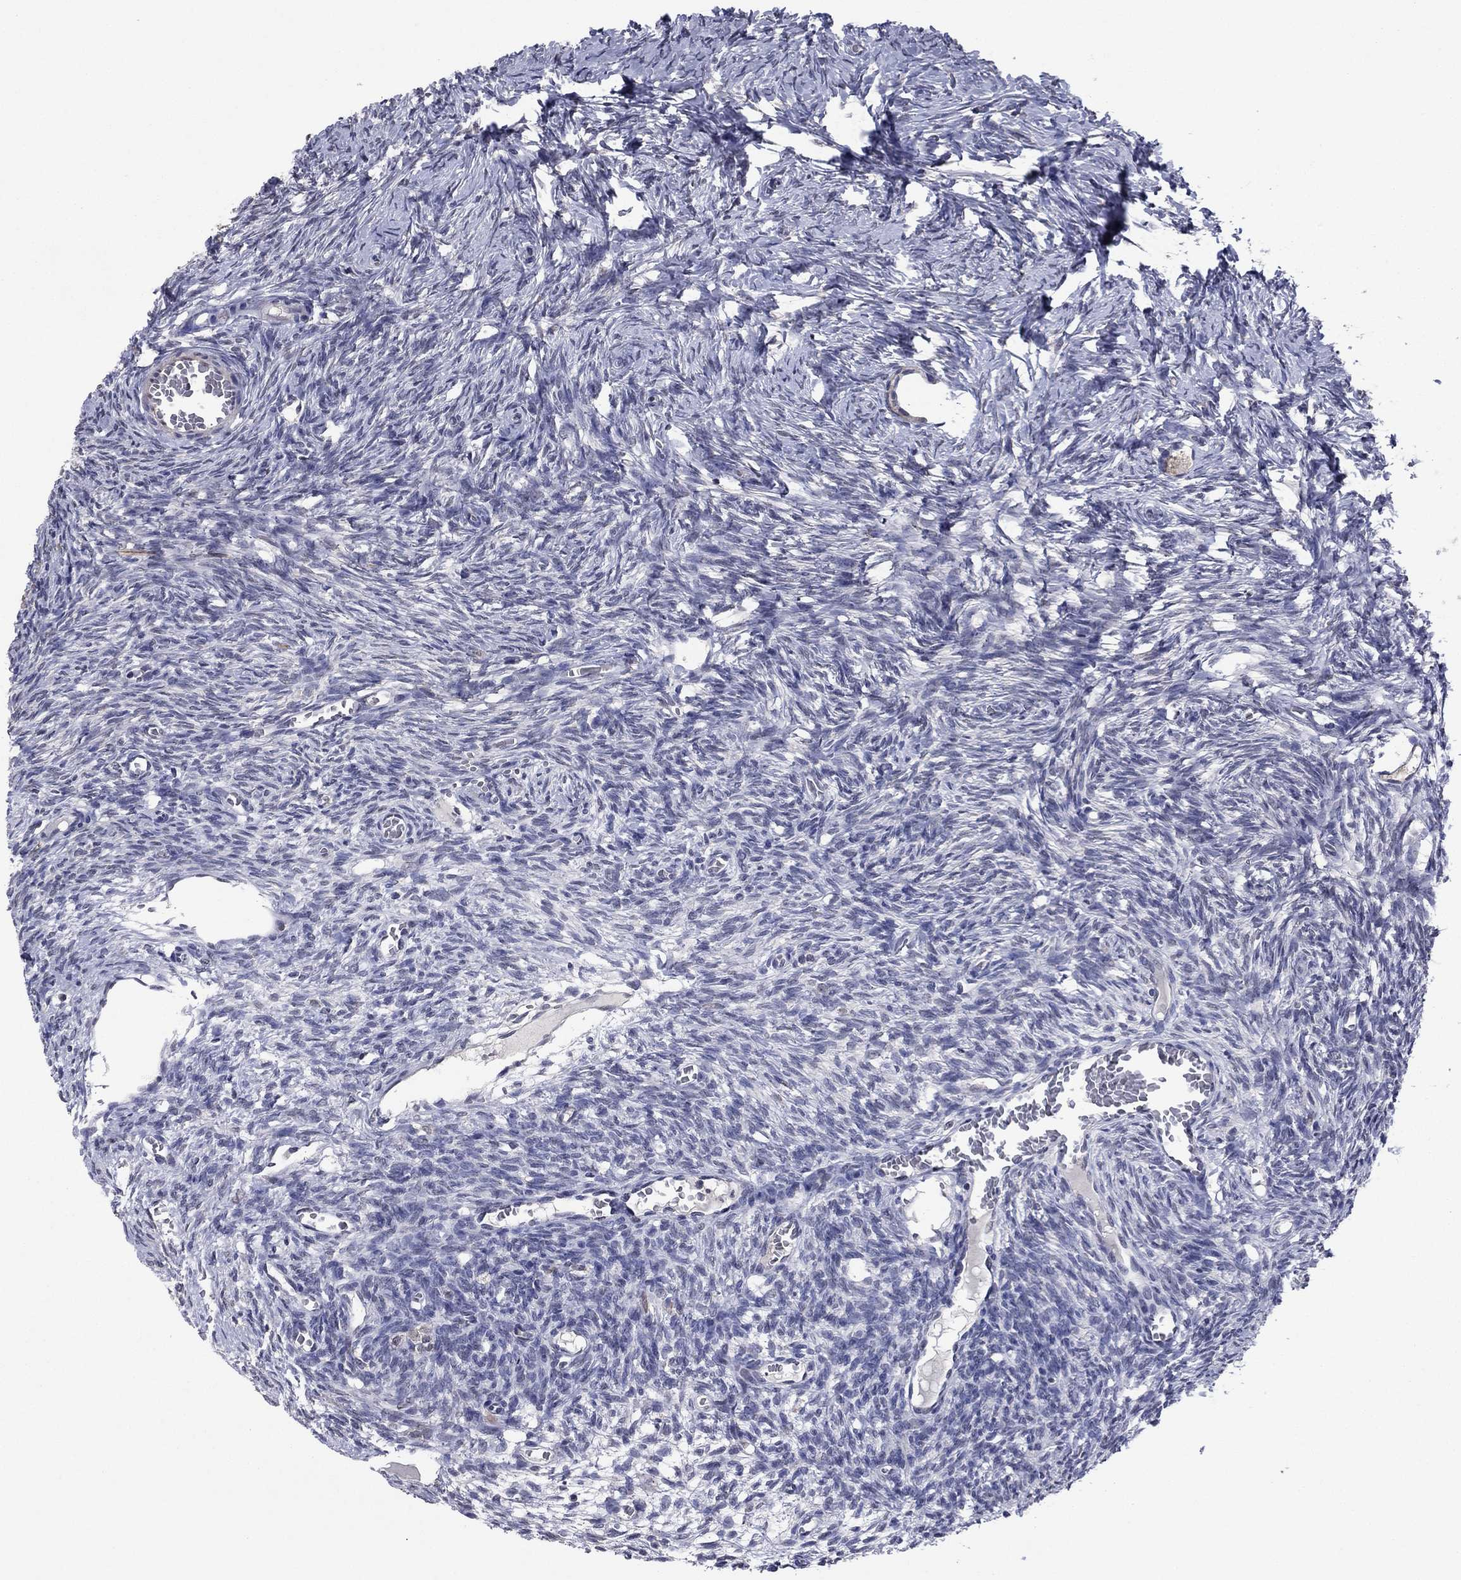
{"staining": {"intensity": "negative", "quantity": "none", "location": "none"}, "tissue": "ovary", "cell_type": "Follicle cells", "image_type": "normal", "snomed": [{"axis": "morphology", "description": "Normal tissue, NOS"}, {"axis": "topography", "description": "Ovary"}], "caption": "DAB immunohistochemical staining of benign human ovary exhibits no significant staining in follicle cells.", "gene": "TYMS", "patient": {"sex": "female", "age": 27}}